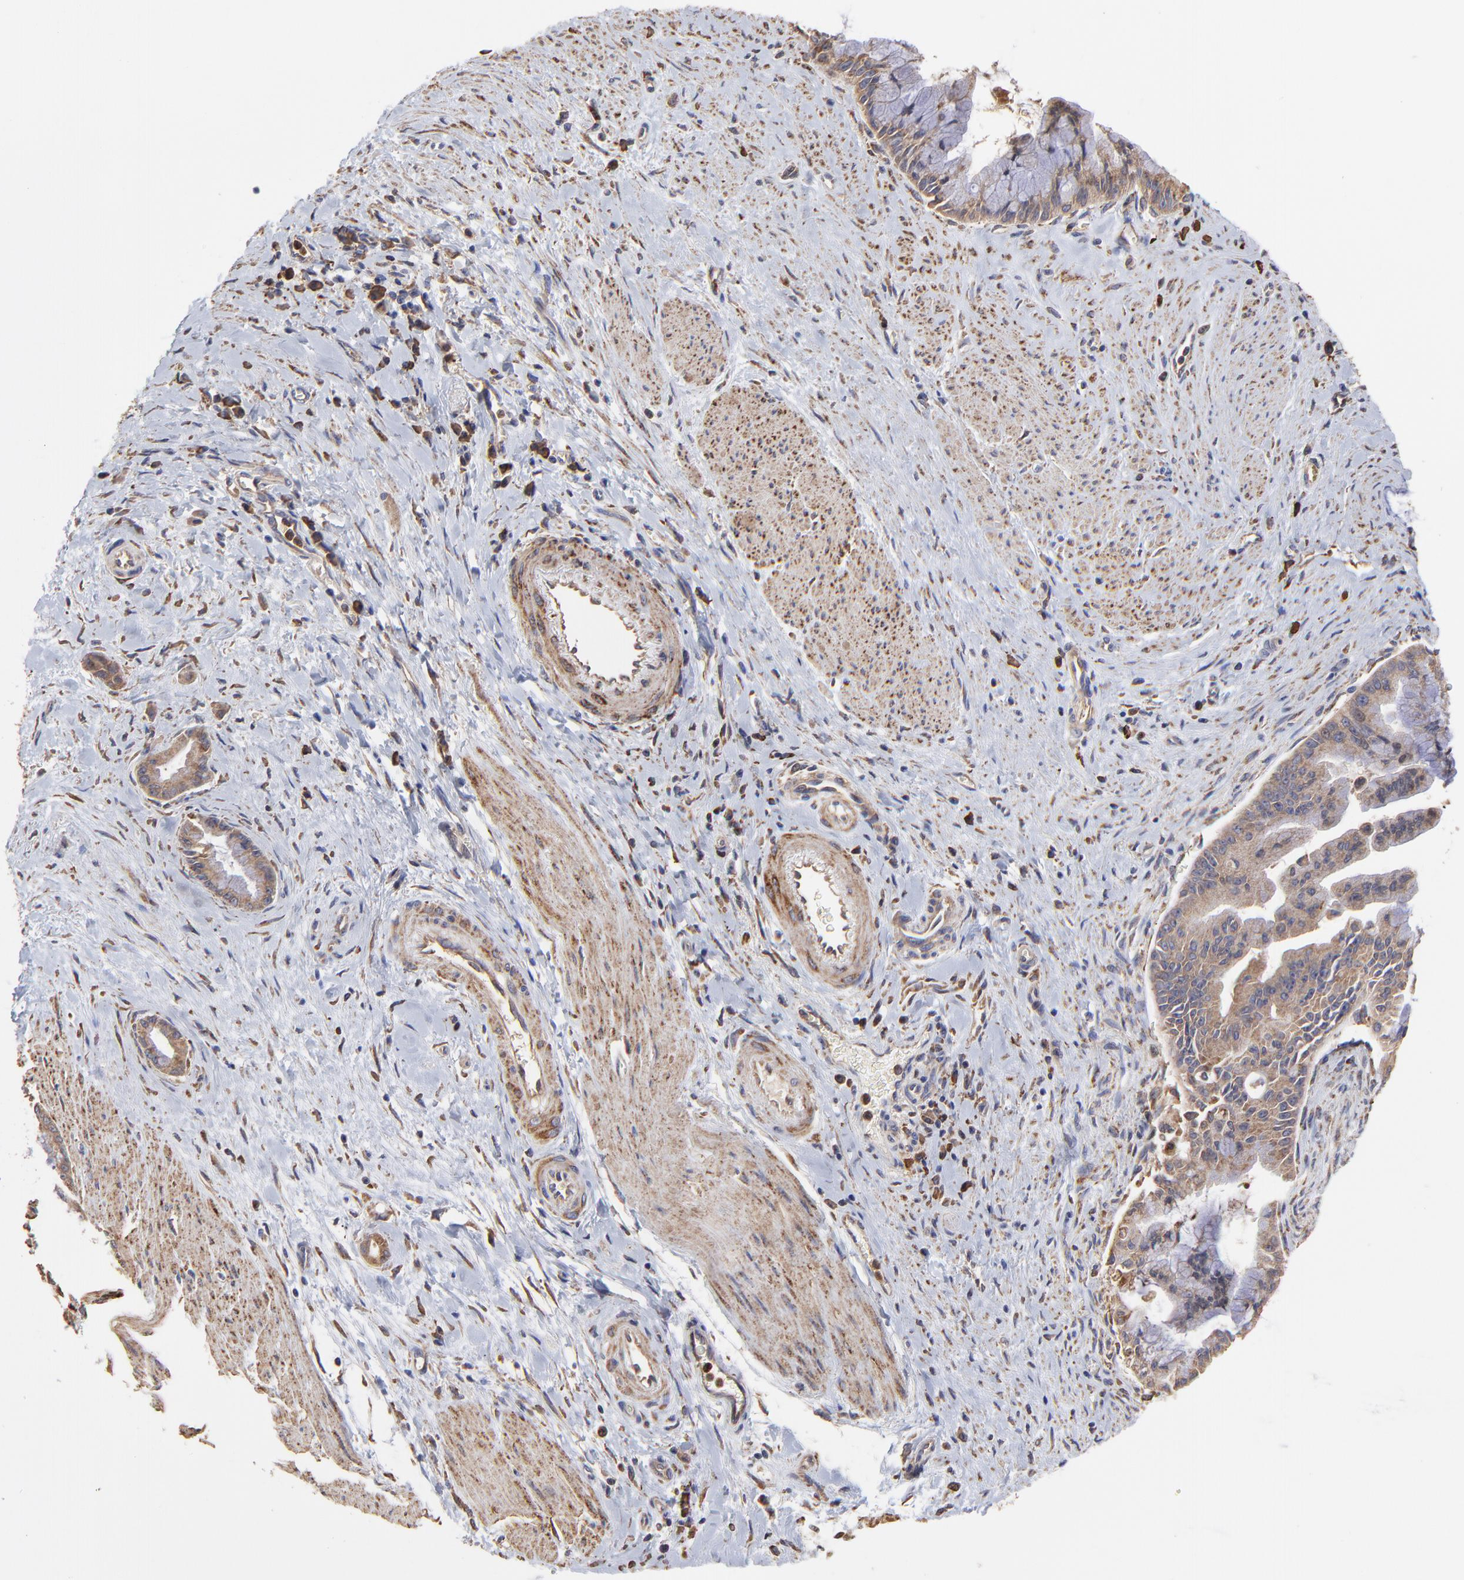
{"staining": {"intensity": "moderate", "quantity": ">75%", "location": "cytoplasmic/membranous"}, "tissue": "pancreatic cancer", "cell_type": "Tumor cells", "image_type": "cancer", "snomed": [{"axis": "morphology", "description": "Adenocarcinoma, NOS"}, {"axis": "topography", "description": "Pancreas"}], "caption": "DAB (3,3'-diaminobenzidine) immunohistochemical staining of pancreatic cancer shows moderate cytoplasmic/membranous protein expression in approximately >75% of tumor cells.", "gene": "PFKM", "patient": {"sex": "male", "age": 59}}